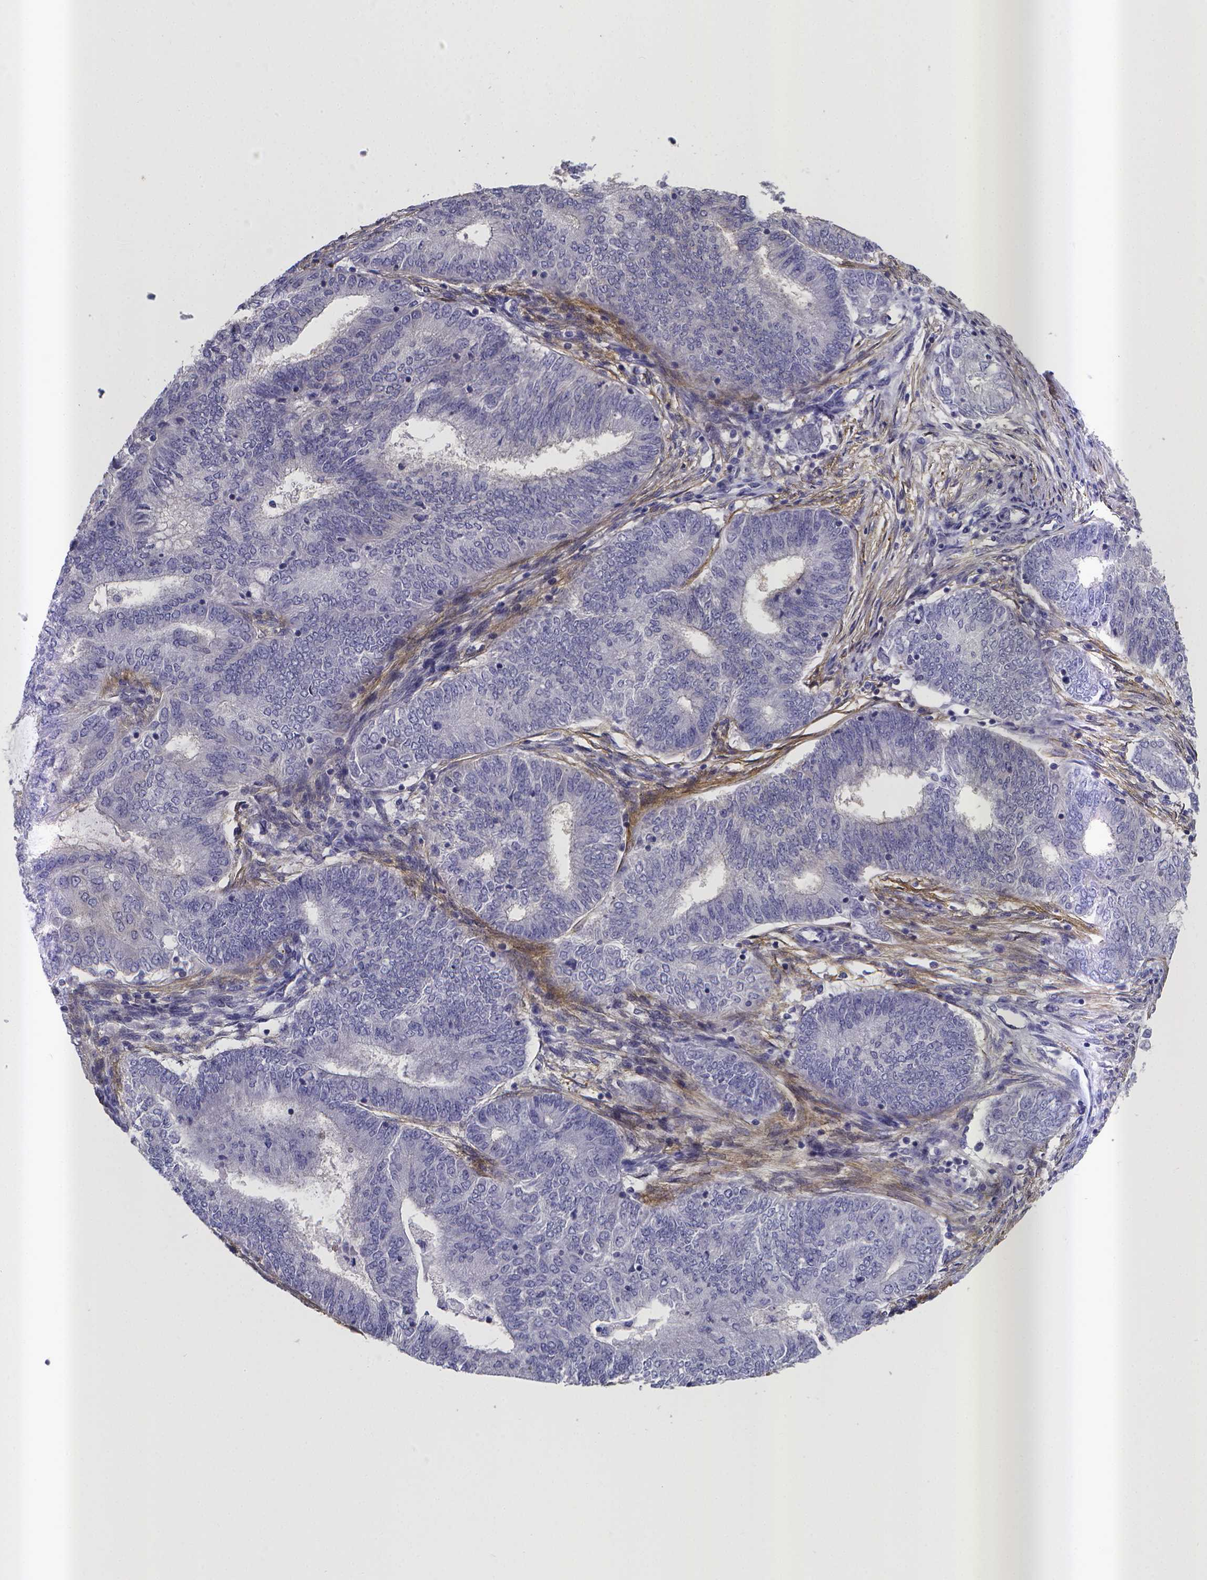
{"staining": {"intensity": "negative", "quantity": "none", "location": "none"}, "tissue": "endometrial cancer", "cell_type": "Tumor cells", "image_type": "cancer", "snomed": [{"axis": "morphology", "description": "Adenocarcinoma, NOS"}, {"axis": "topography", "description": "Endometrium"}], "caption": "Endometrial cancer stained for a protein using immunohistochemistry (IHC) reveals no staining tumor cells.", "gene": "RERG", "patient": {"sex": "female", "age": 62}}